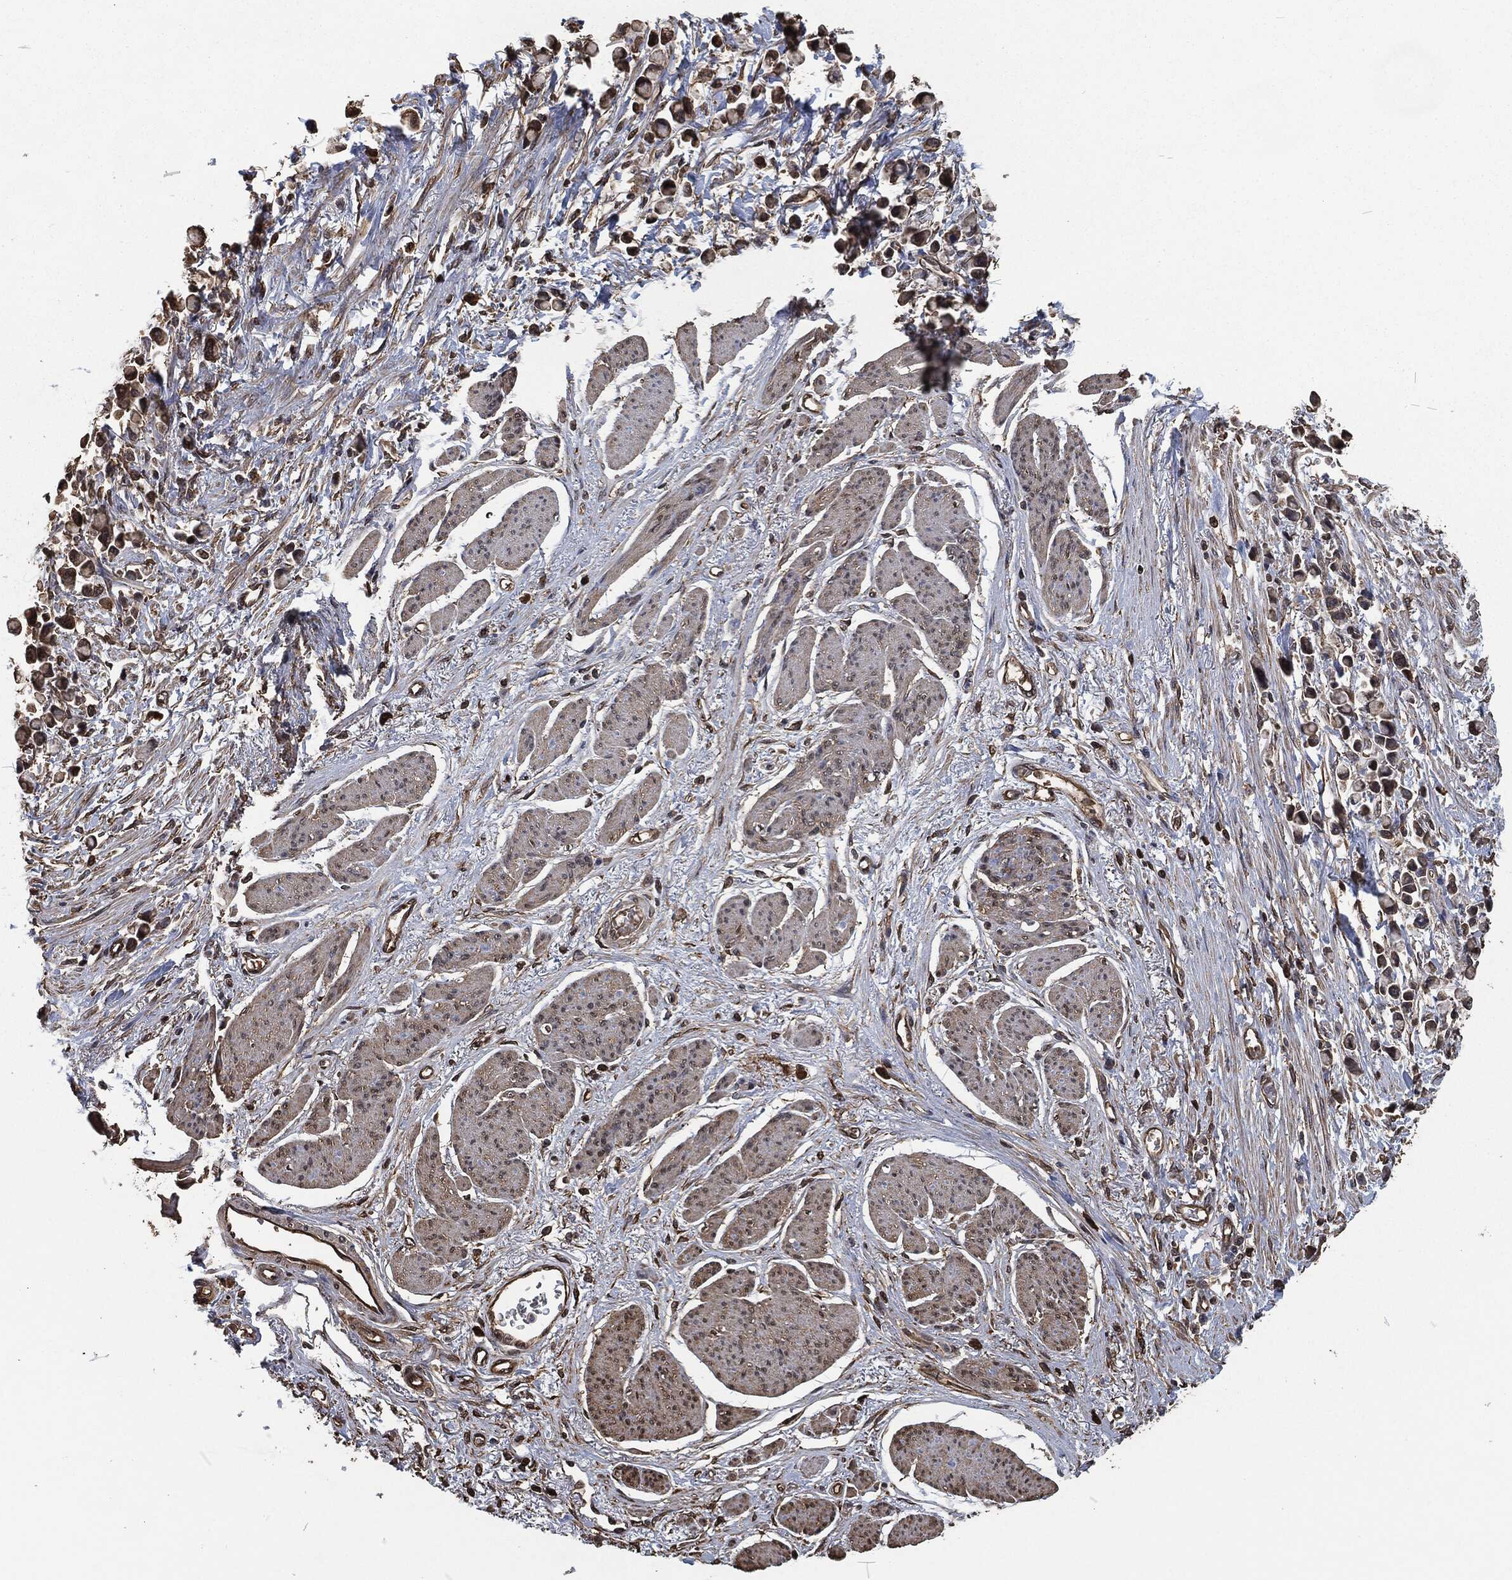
{"staining": {"intensity": "strong", "quantity": "25%-75%", "location": "cytoplasmic/membranous,nuclear"}, "tissue": "stomach cancer", "cell_type": "Tumor cells", "image_type": "cancer", "snomed": [{"axis": "morphology", "description": "Adenocarcinoma, NOS"}, {"axis": "topography", "description": "Stomach"}], "caption": "High-magnification brightfield microscopy of adenocarcinoma (stomach) stained with DAB (brown) and counterstained with hematoxylin (blue). tumor cells exhibit strong cytoplasmic/membranous and nuclear expression is seen in about25%-75% of cells. The staining is performed using DAB (3,3'-diaminobenzidine) brown chromogen to label protein expression. The nuclei are counter-stained blue using hematoxylin.", "gene": "PRDX4", "patient": {"sex": "female", "age": 81}}